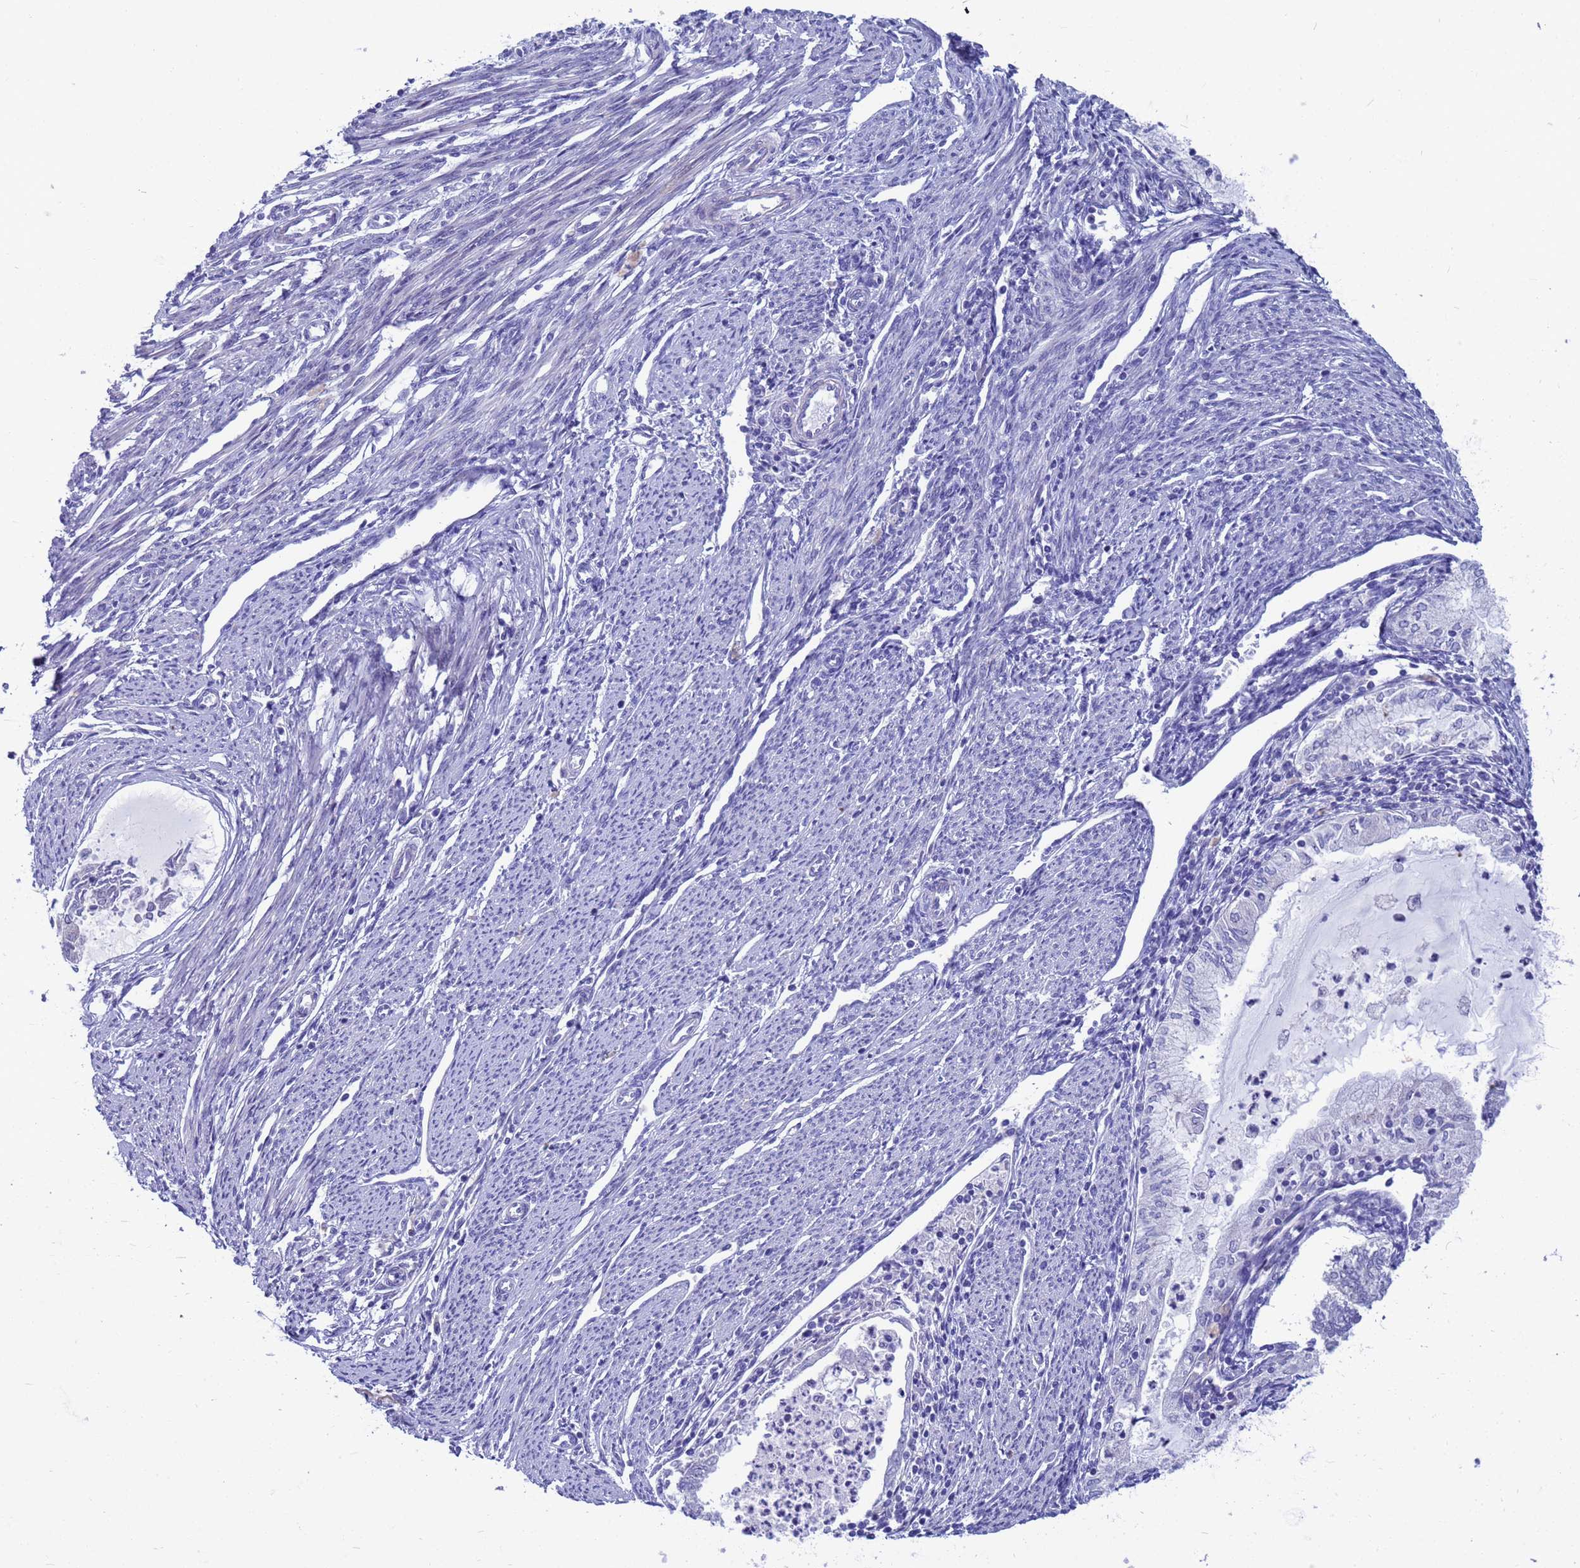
{"staining": {"intensity": "negative", "quantity": "none", "location": "none"}, "tissue": "endometrial cancer", "cell_type": "Tumor cells", "image_type": "cancer", "snomed": [{"axis": "morphology", "description": "Adenocarcinoma, NOS"}, {"axis": "topography", "description": "Endometrium"}], "caption": "Tumor cells are negative for brown protein staining in endometrial cancer (adenocarcinoma).", "gene": "LRATD1", "patient": {"sex": "female", "age": 79}}